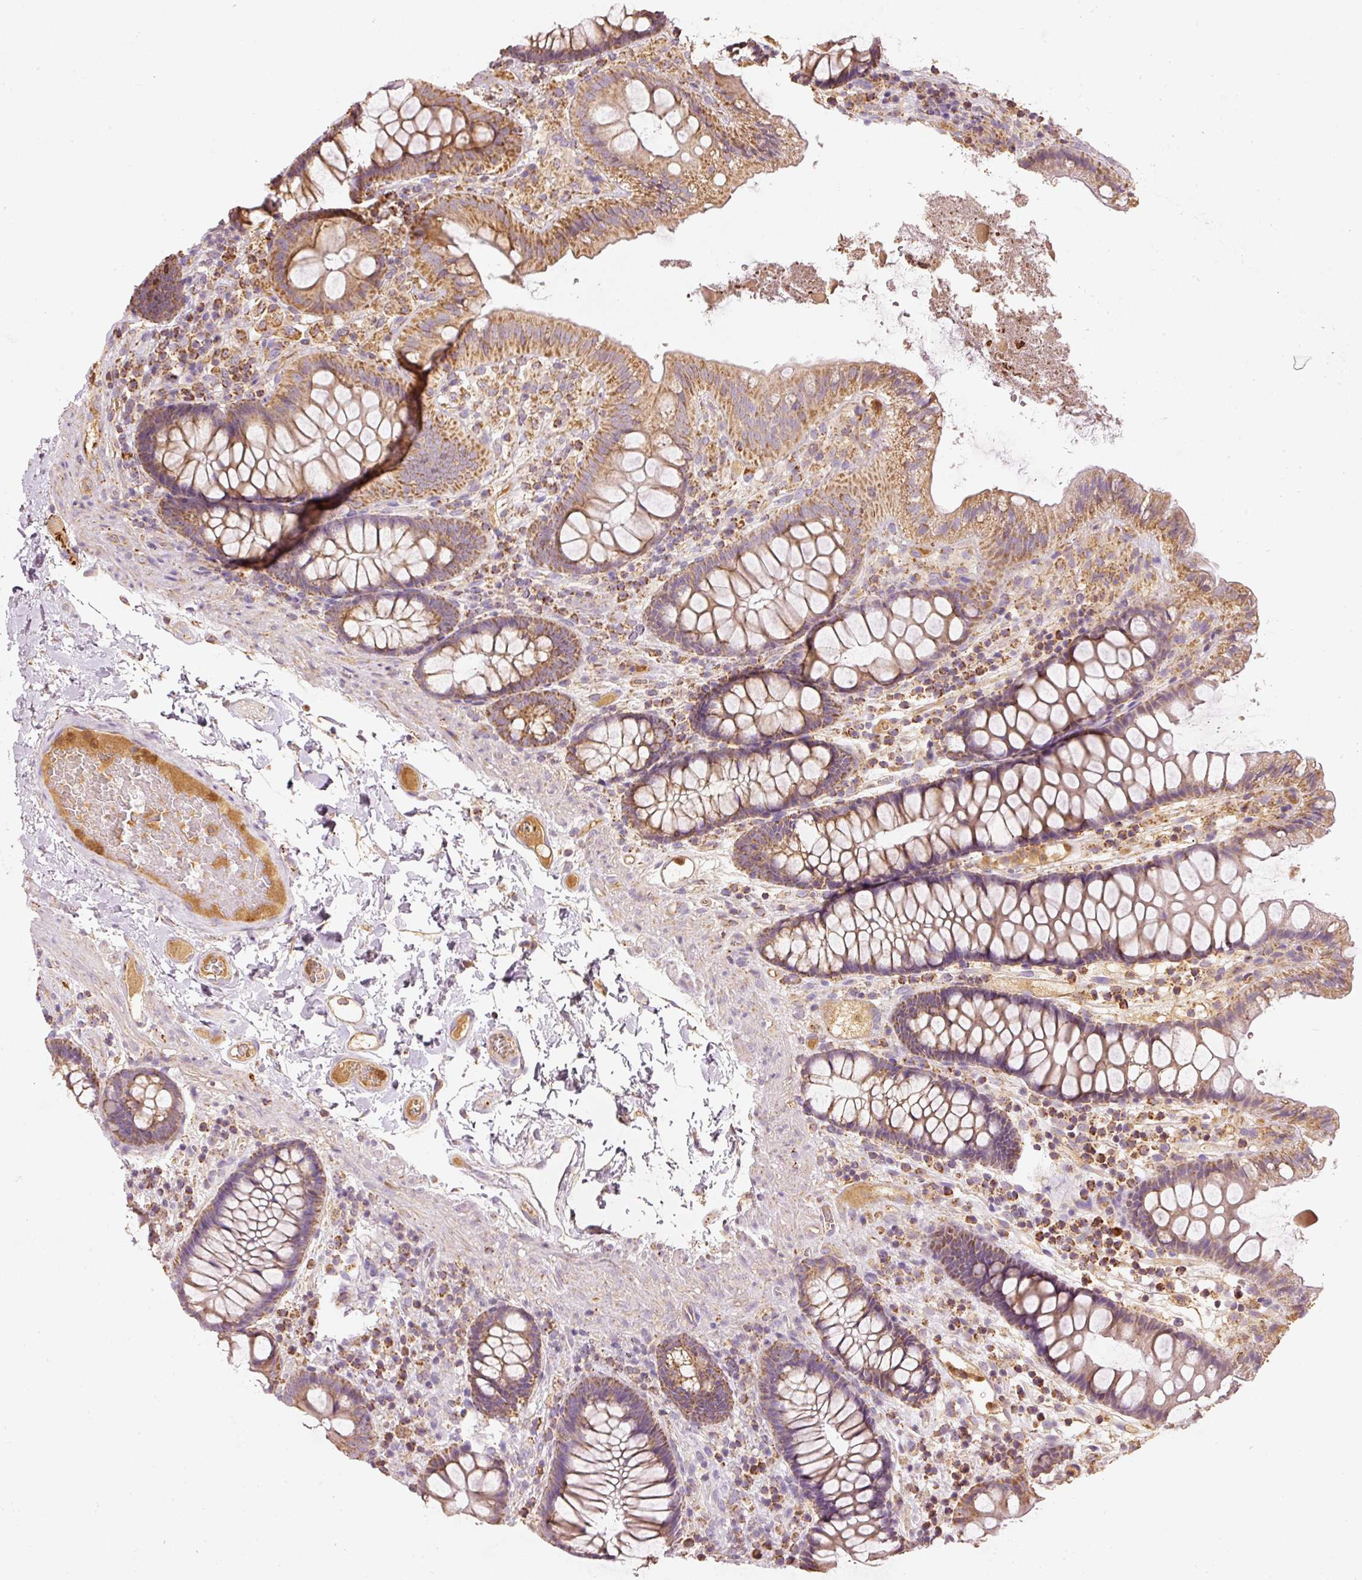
{"staining": {"intensity": "moderate", "quantity": "25%-75%", "location": "cytoplasmic/membranous"}, "tissue": "colon", "cell_type": "Endothelial cells", "image_type": "normal", "snomed": [{"axis": "morphology", "description": "Normal tissue, NOS"}, {"axis": "topography", "description": "Colon"}], "caption": "Colon stained with a brown dye exhibits moderate cytoplasmic/membranous positive expression in about 25%-75% of endothelial cells.", "gene": "PSENEN", "patient": {"sex": "male", "age": 84}}